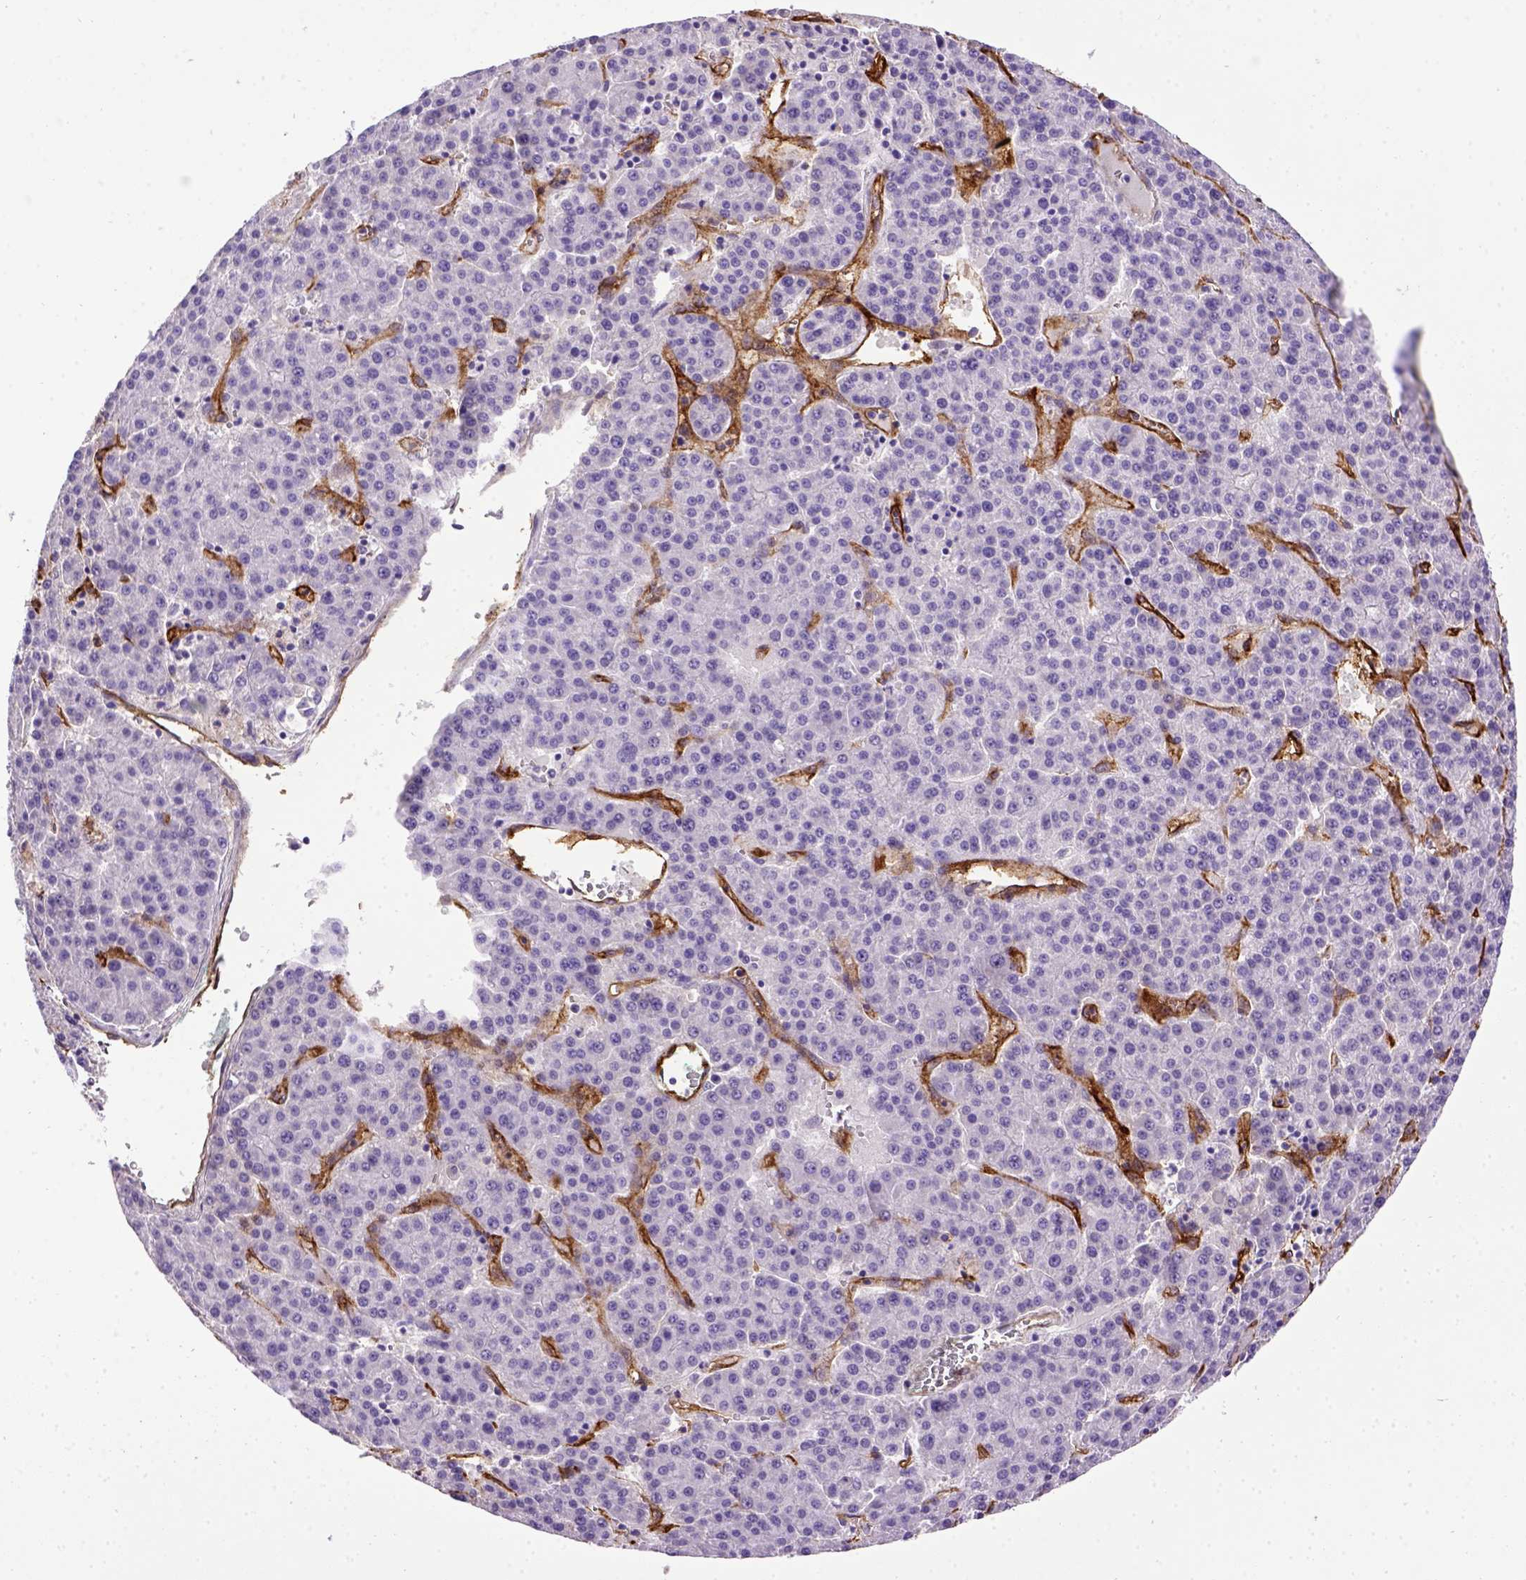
{"staining": {"intensity": "negative", "quantity": "none", "location": "none"}, "tissue": "liver cancer", "cell_type": "Tumor cells", "image_type": "cancer", "snomed": [{"axis": "morphology", "description": "Carcinoma, Hepatocellular, NOS"}, {"axis": "topography", "description": "Liver"}], "caption": "IHC of liver hepatocellular carcinoma displays no expression in tumor cells. Nuclei are stained in blue.", "gene": "ENG", "patient": {"sex": "female", "age": 58}}